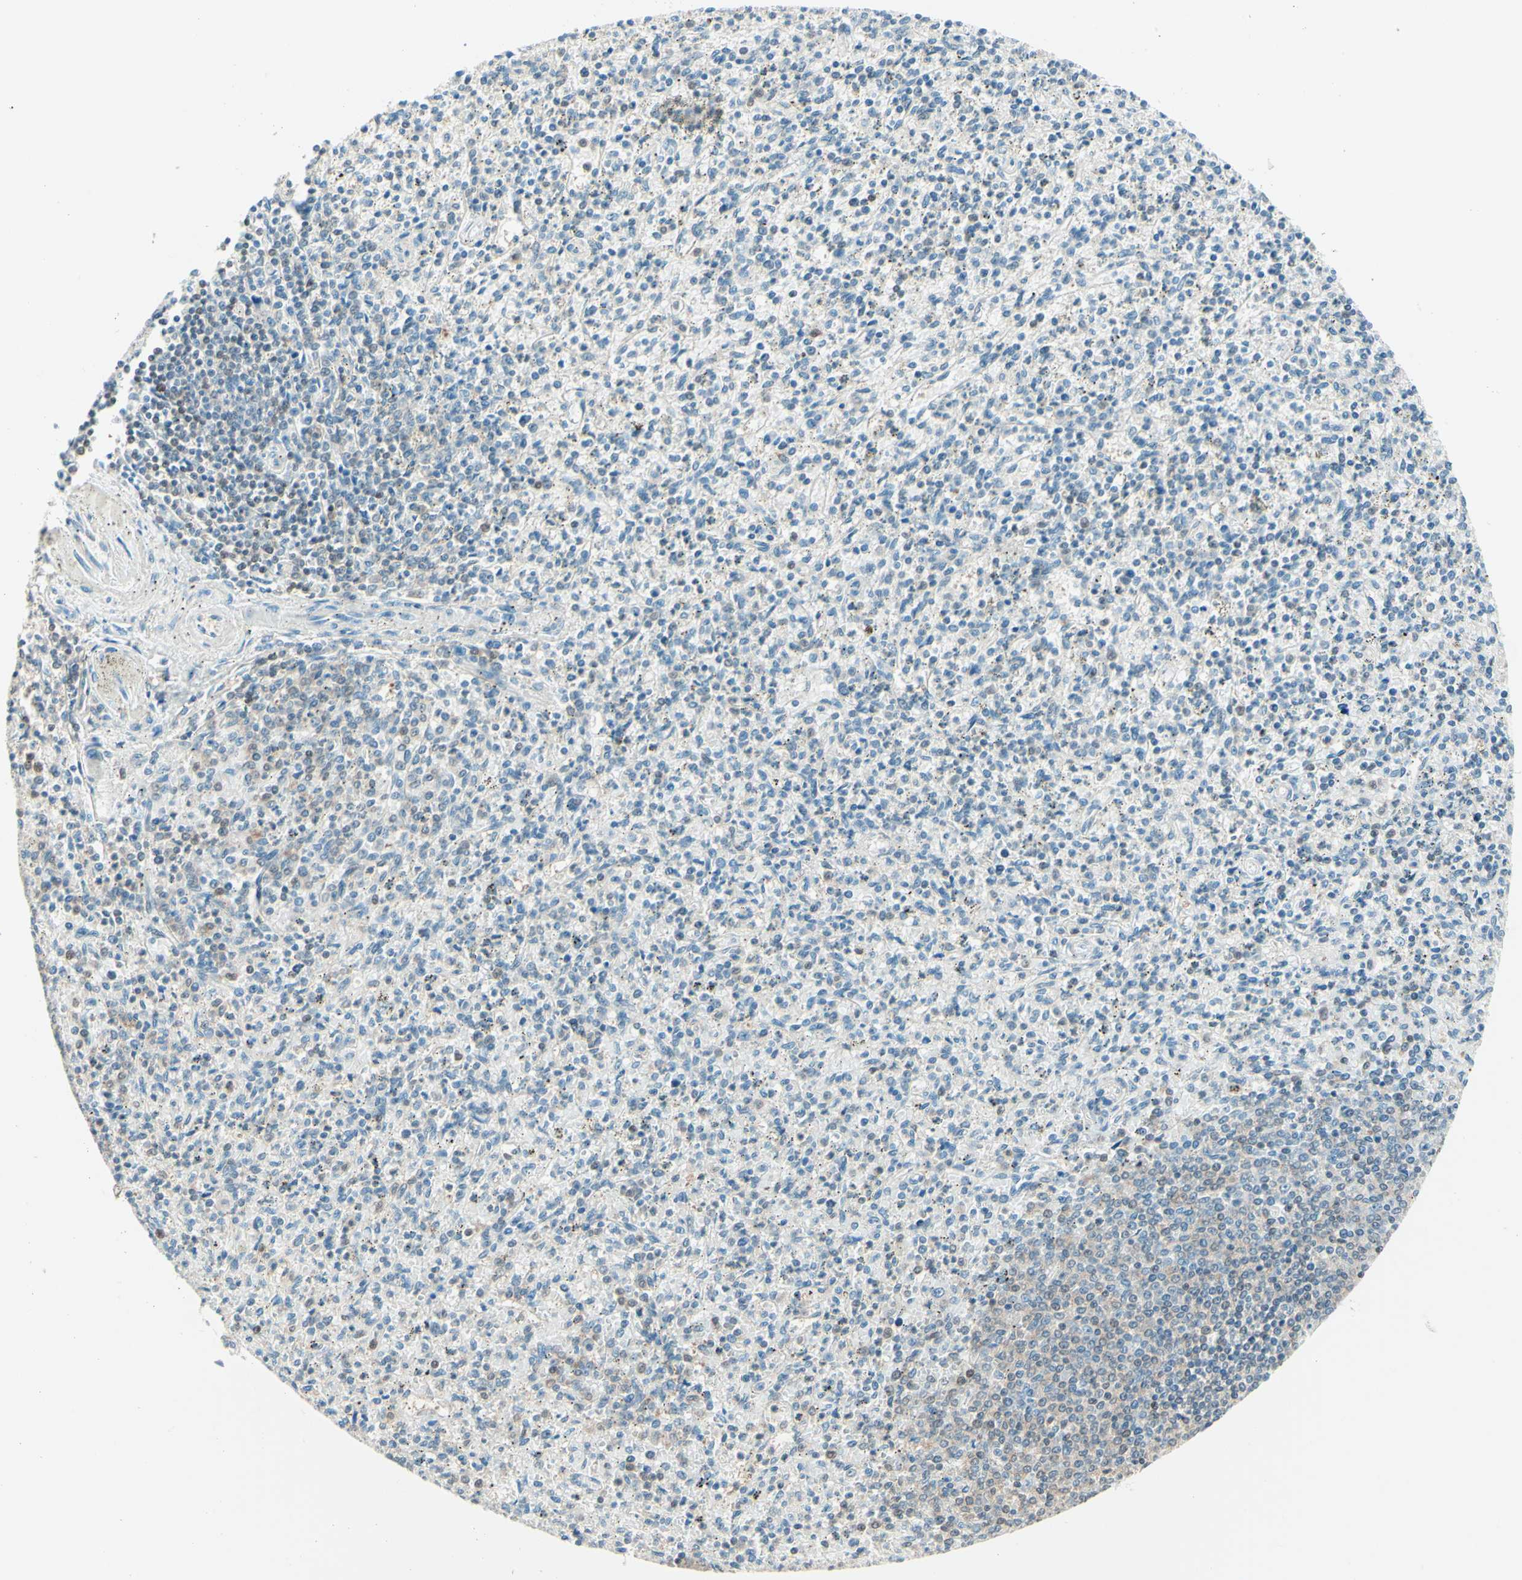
{"staining": {"intensity": "weak", "quantity": "<25%", "location": "nuclear"}, "tissue": "spleen", "cell_type": "Cells in red pulp", "image_type": "normal", "snomed": [{"axis": "morphology", "description": "Normal tissue, NOS"}, {"axis": "topography", "description": "Spleen"}], "caption": "Immunohistochemistry micrograph of normal spleen stained for a protein (brown), which exhibits no expression in cells in red pulp. The staining is performed using DAB brown chromogen with nuclei counter-stained in using hematoxylin.", "gene": "UPK3B", "patient": {"sex": "male", "age": 72}}